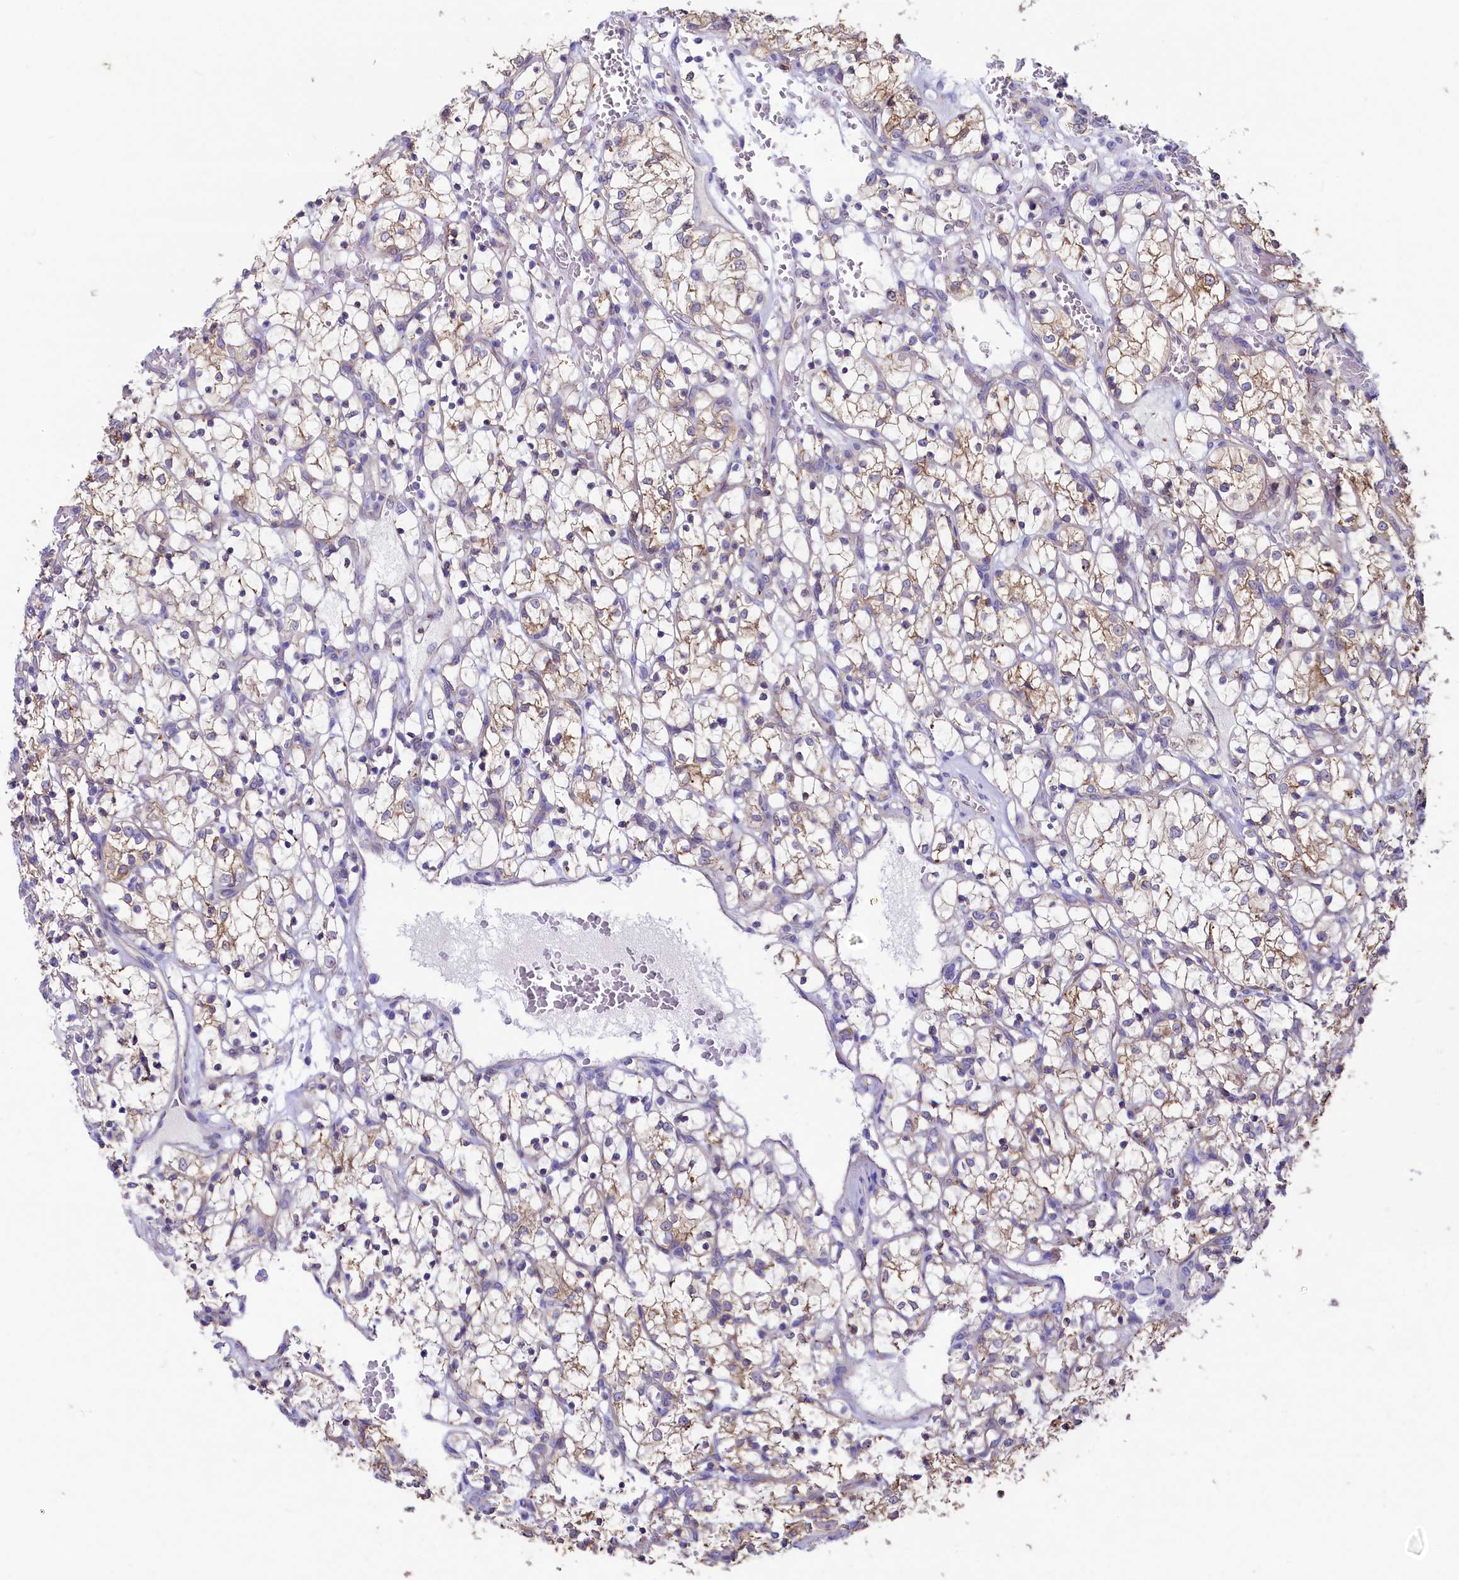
{"staining": {"intensity": "moderate", "quantity": "25%-75%", "location": "cytoplasmic/membranous"}, "tissue": "renal cancer", "cell_type": "Tumor cells", "image_type": "cancer", "snomed": [{"axis": "morphology", "description": "Adenocarcinoma, NOS"}, {"axis": "topography", "description": "Kidney"}], "caption": "The histopathology image reveals a brown stain indicating the presence of a protein in the cytoplasmic/membranous of tumor cells in renal cancer.", "gene": "SPATA2L", "patient": {"sex": "female", "age": 69}}